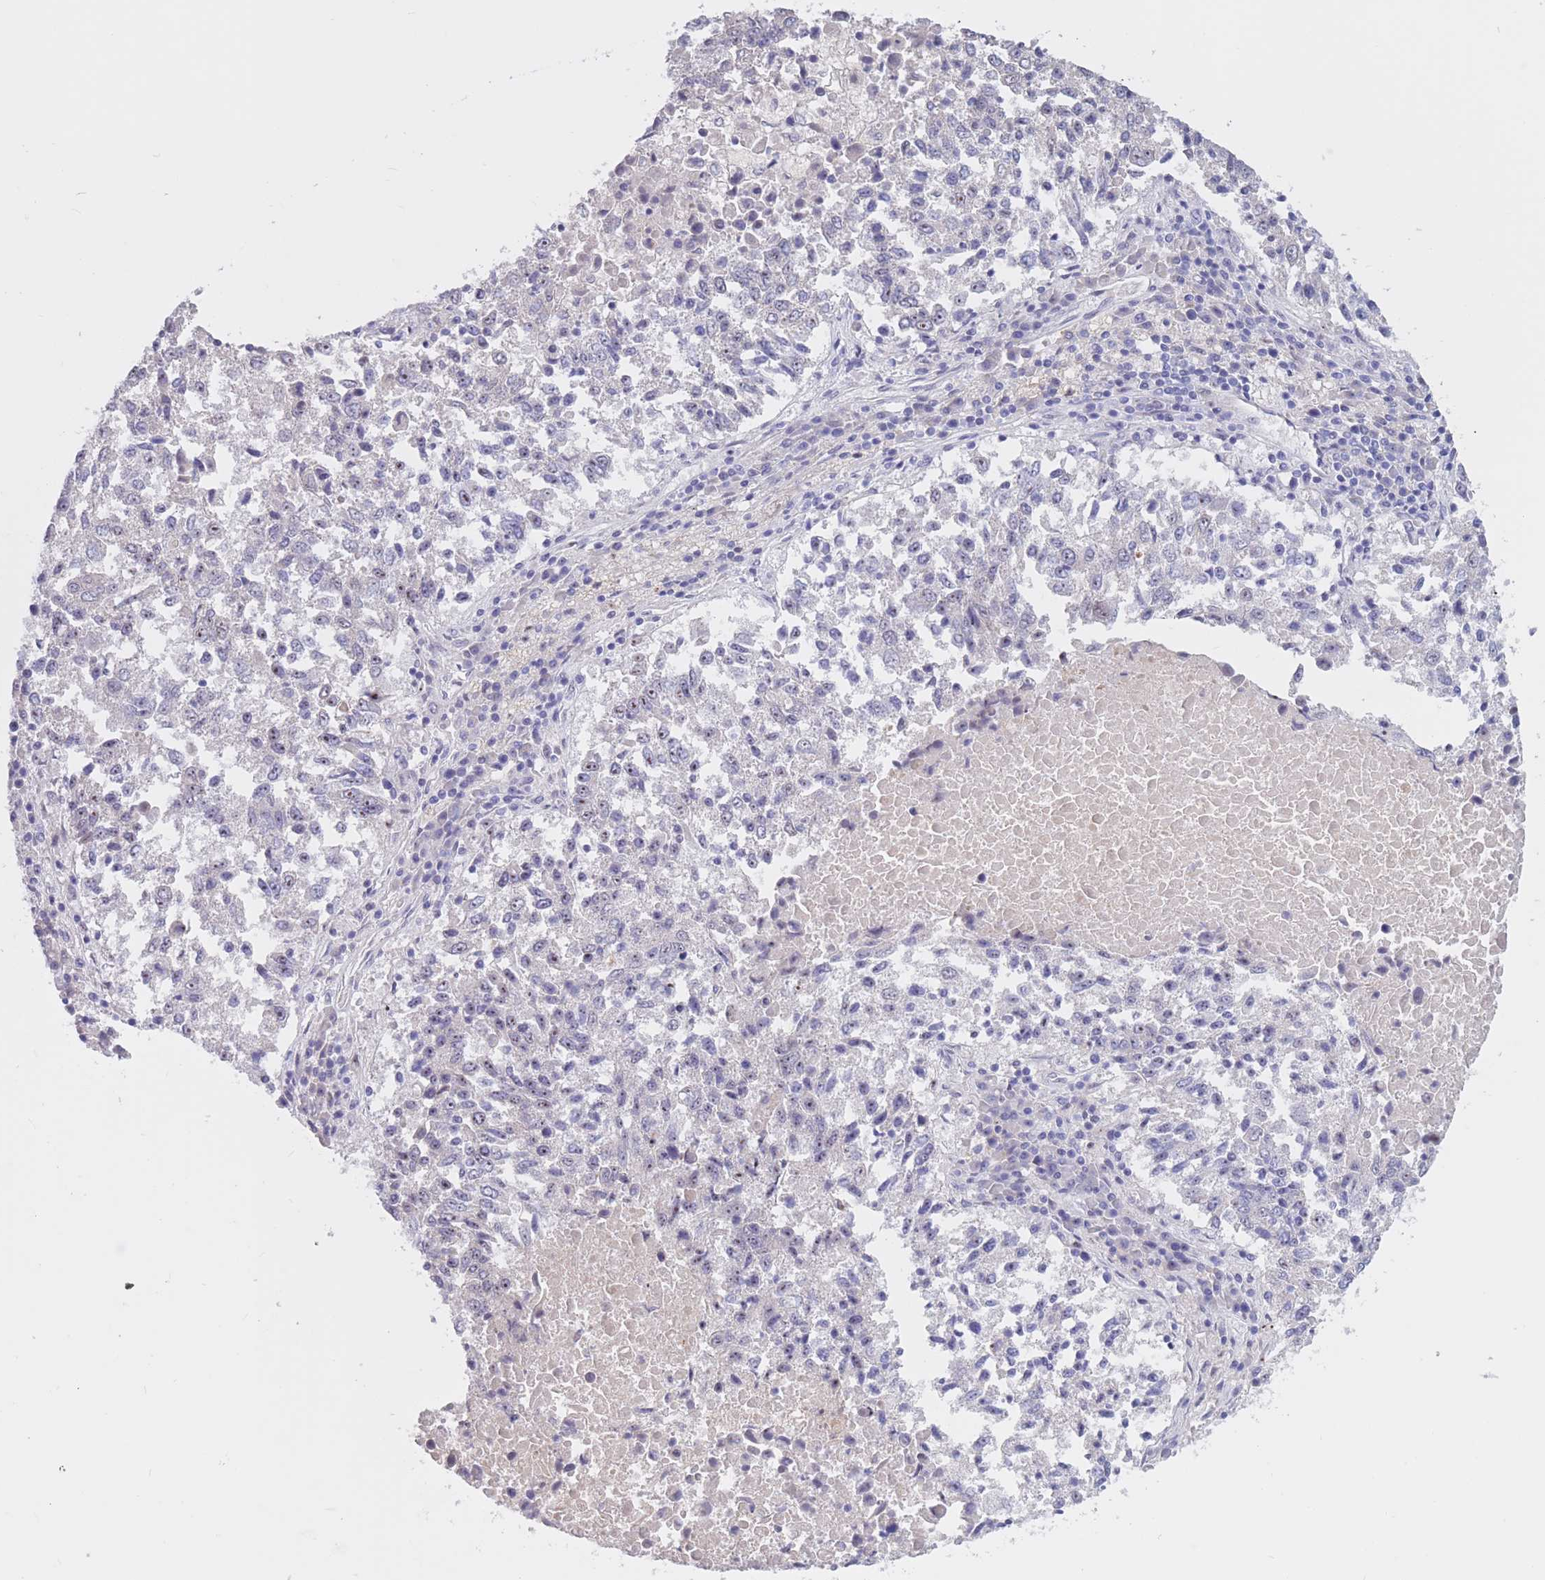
{"staining": {"intensity": "negative", "quantity": "none", "location": "none"}, "tissue": "lung cancer", "cell_type": "Tumor cells", "image_type": "cancer", "snomed": [{"axis": "morphology", "description": "Squamous cell carcinoma, NOS"}, {"axis": "topography", "description": "Lung"}], "caption": "Immunohistochemistry histopathology image of squamous cell carcinoma (lung) stained for a protein (brown), which demonstrates no expression in tumor cells.", "gene": "BOP1", "patient": {"sex": "male", "age": 73}}